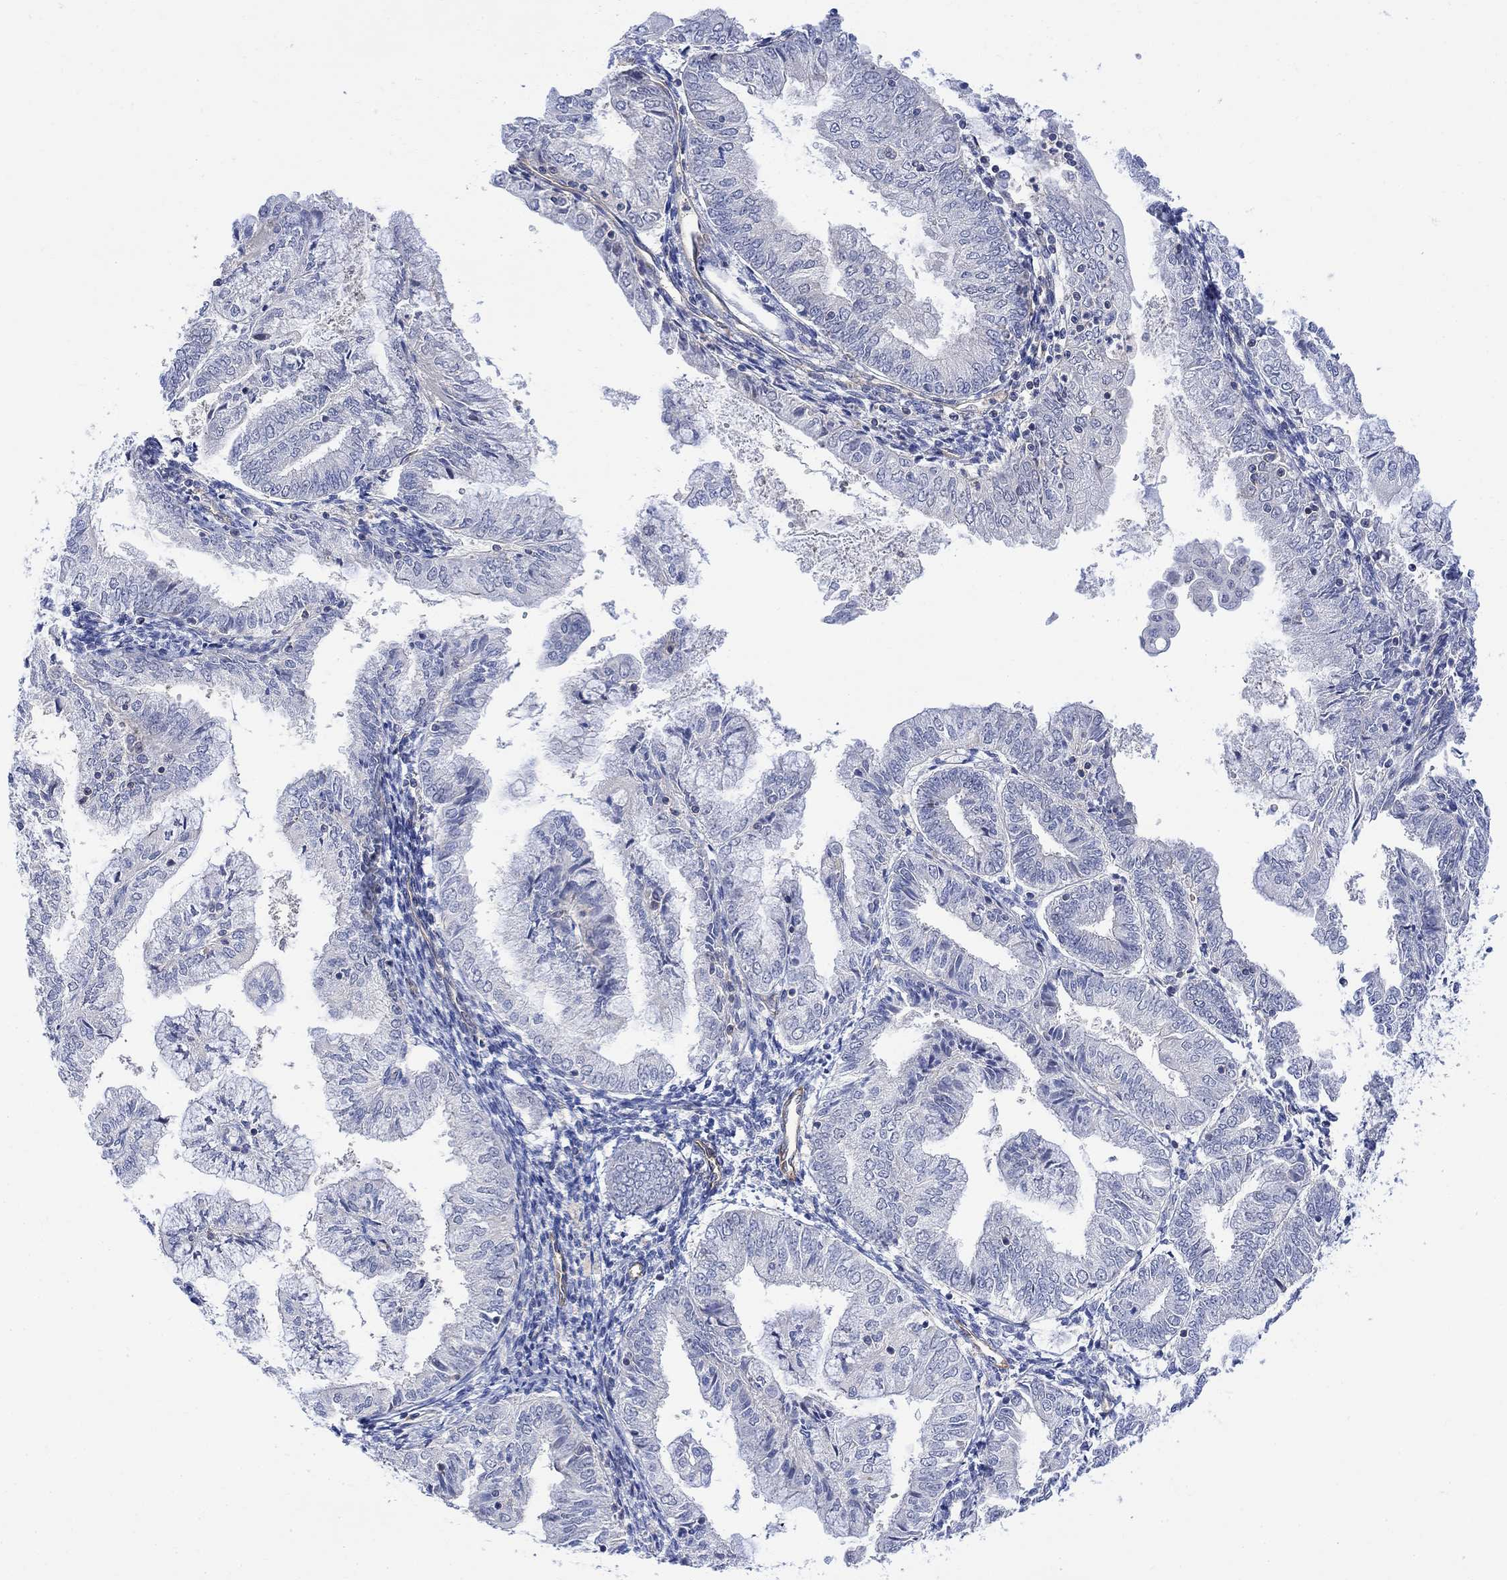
{"staining": {"intensity": "negative", "quantity": "none", "location": "none"}, "tissue": "endometrial cancer", "cell_type": "Tumor cells", "image_type": "cancer", "snomed": [{"axis": "morphology", "description": "Adenocarcinoma, NOS"}, {"axis": "topography", "description": "Endometrium"}], "caption": "A histopathology image of human adenocarcinoma (endometrial) is negative for staining in tumor cells.", "gene": "ARSK", "patient": {"sex": "female", "age": 56}}